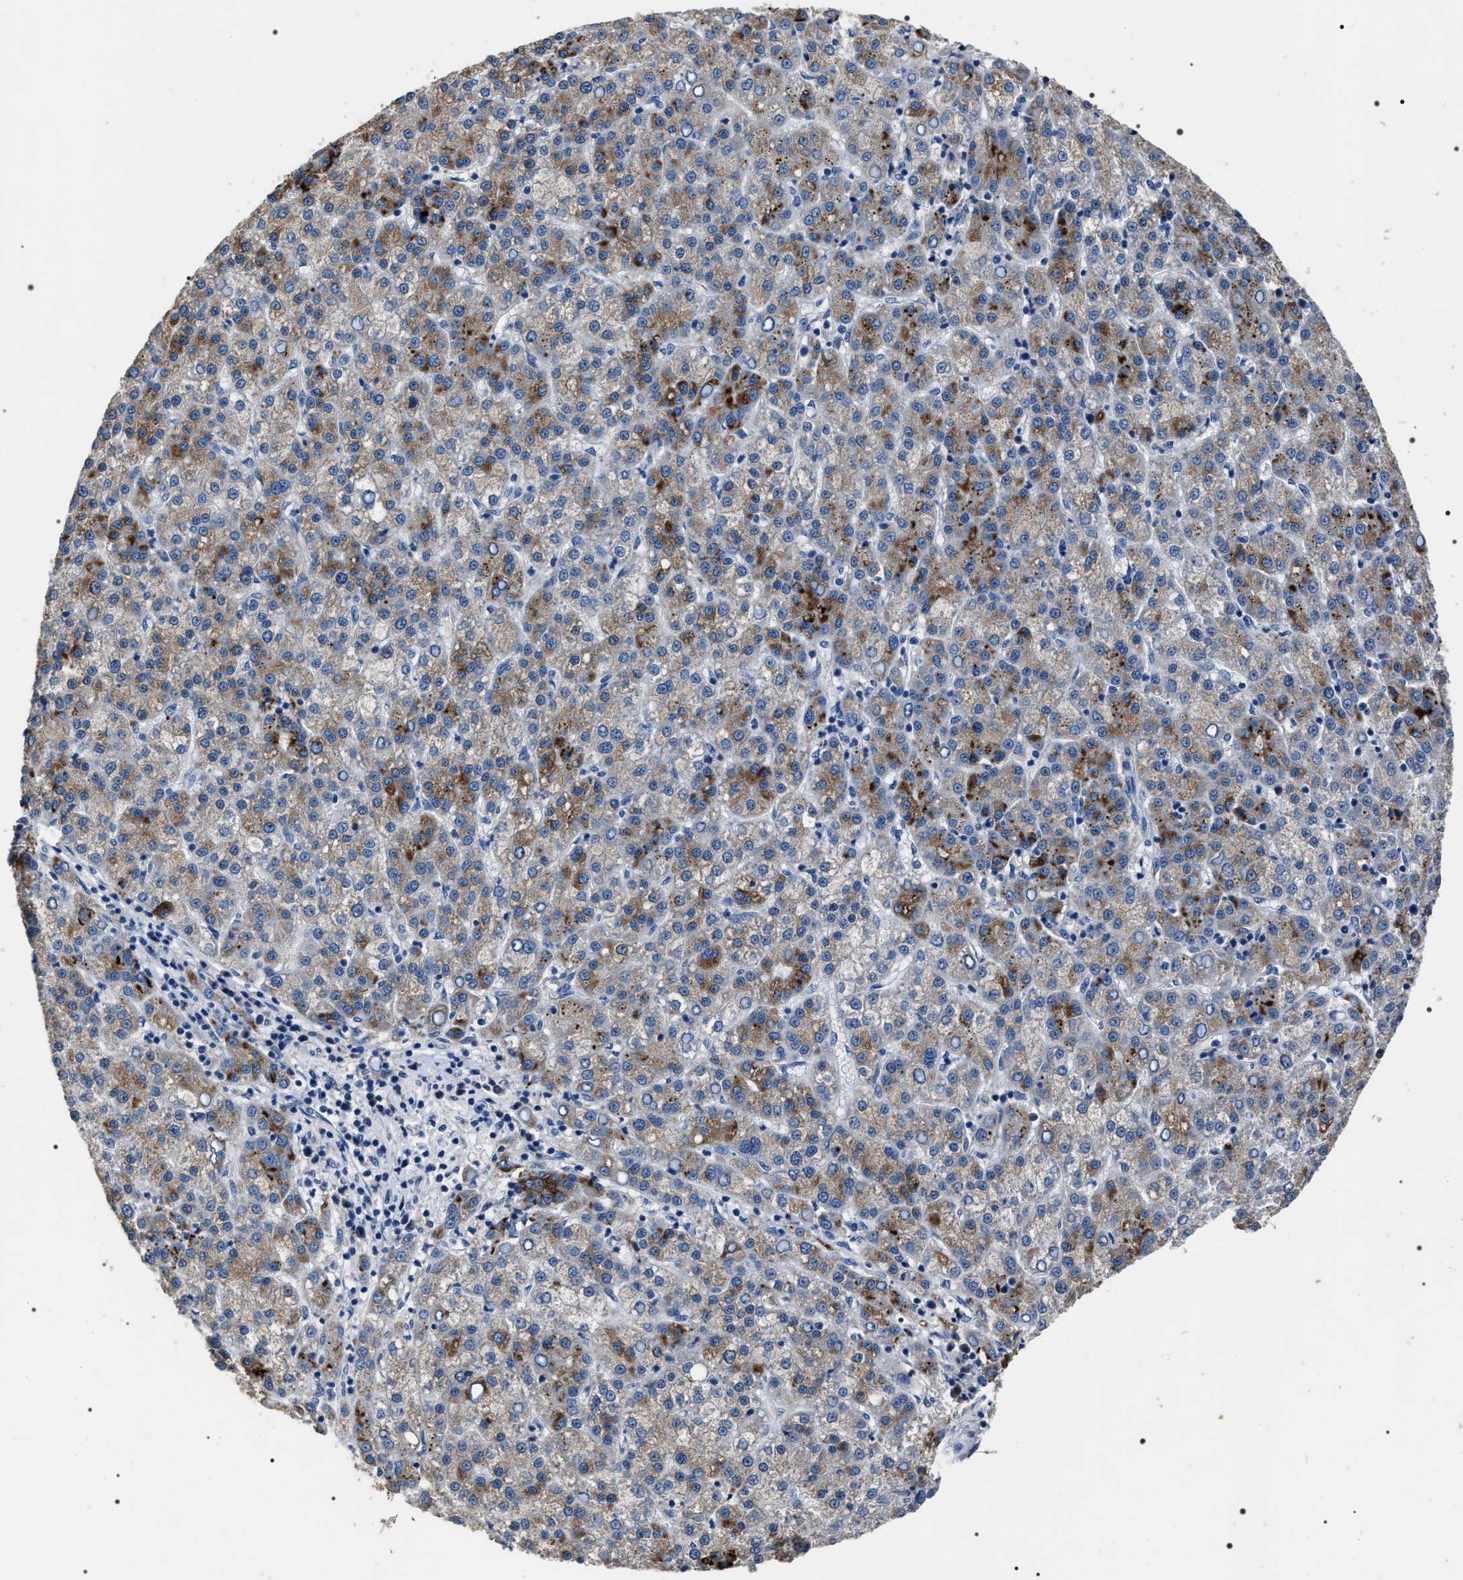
{"staining": {"intensity": "moderate", "quantity": ">75%", "location": "cytoplasmic/membranous"}, "tissue": "liver cancer", "cell_type": "Tumor cells", "image_type": "cancer", "snomed": [{"axis": "morphology", "description": "Carcinoma, Hepatocellular, NOS"}, {"axis": "topography", "description": "Liver"}], "caption": "Brown immunohistochemical staining in human liver cancer displays moderate cytoplasmic/membranous expression in about >75% of tumor cells.", "gene": "TRIM54", "patient": {"sex": "female", "age": 58}}